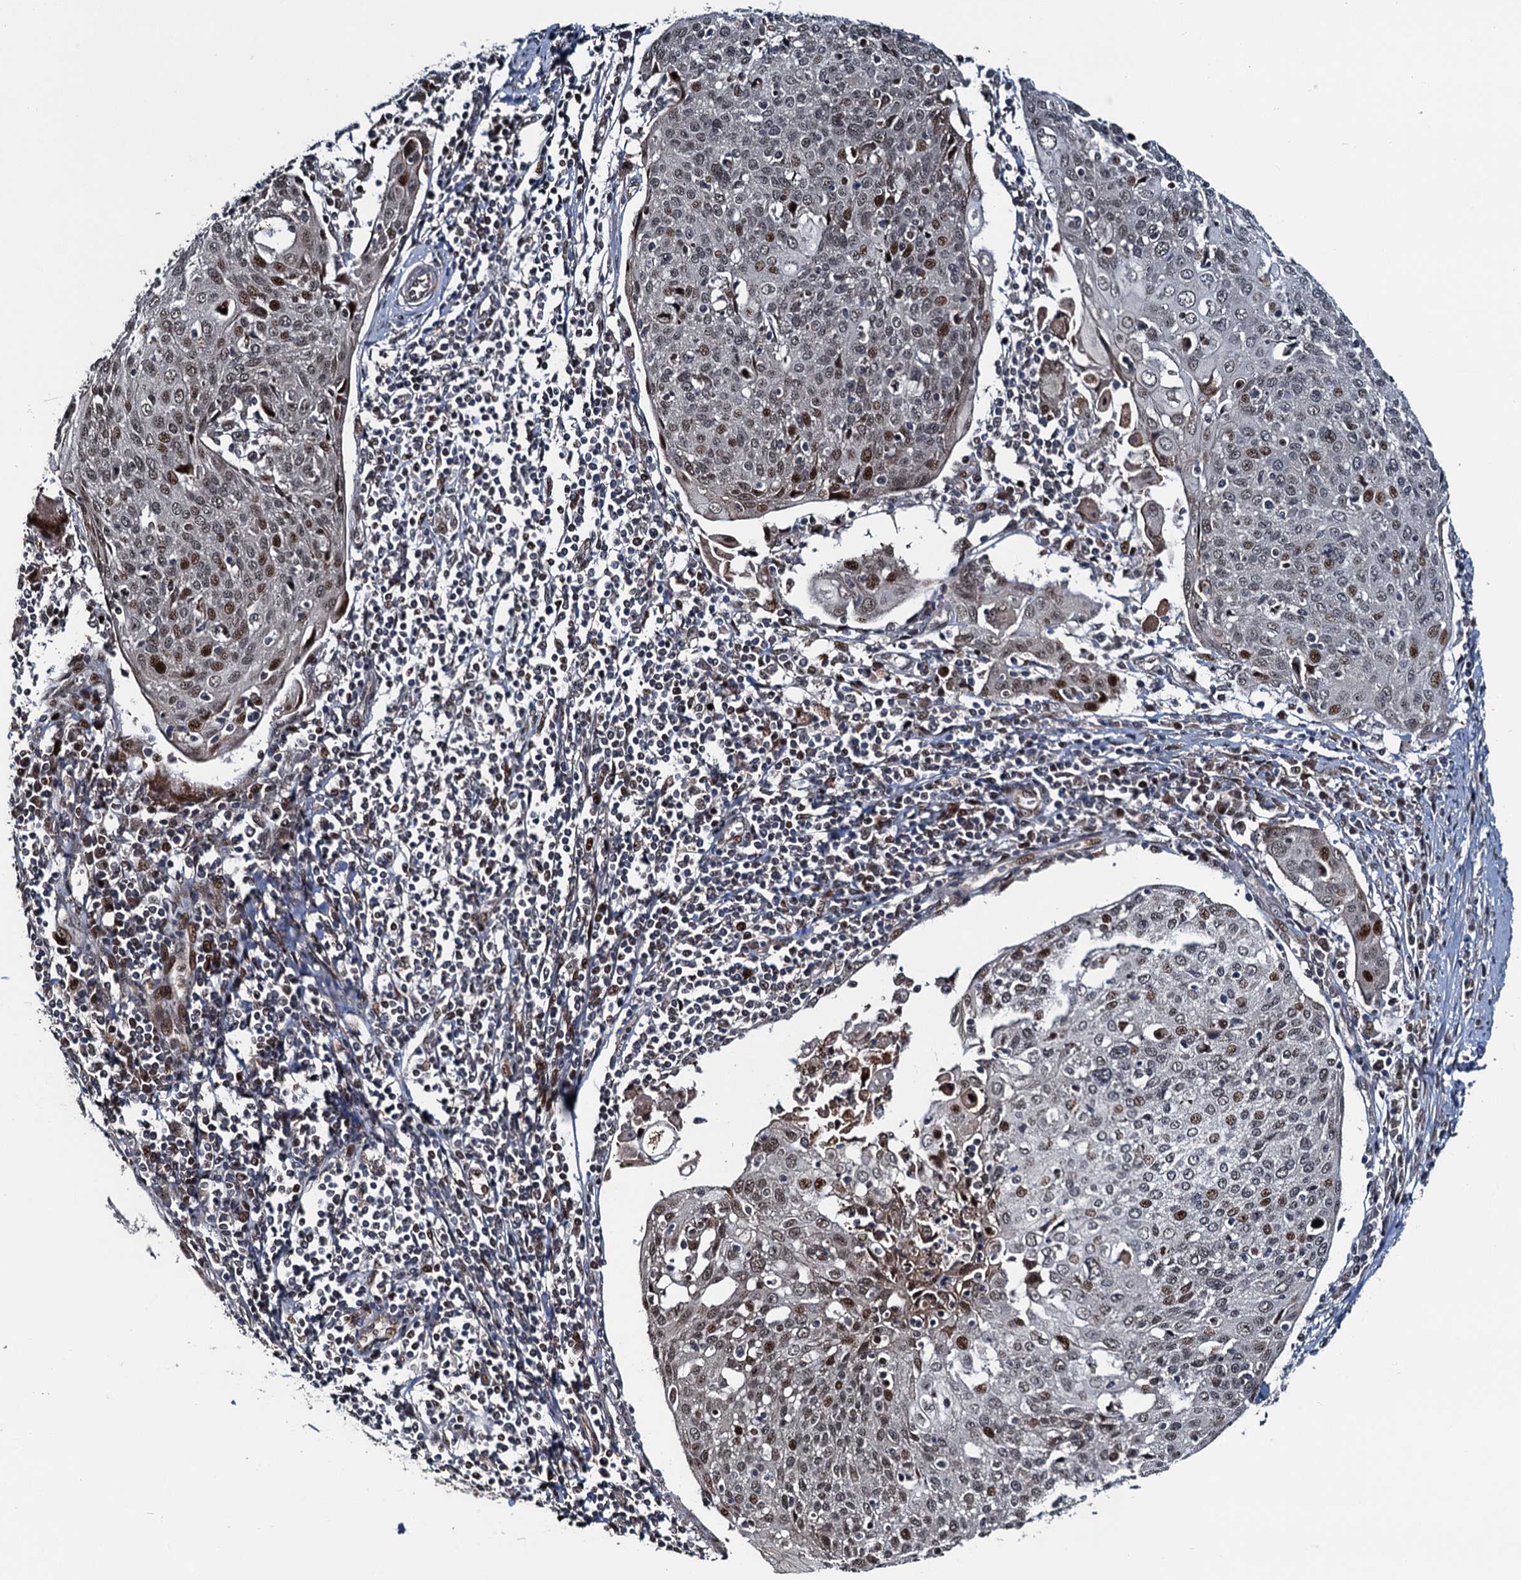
{"staining": {"intensity": "moderate", "quantity": "<25%", "location": "nuclear"}, "tissue": "cervical cancer", "cell_type": "Tumor cells", "image_type": "cancer", "snomed": [{"axis": "morphology", "description": "Squamous cell carcinoma, NOS"}, {"axis": "topography", "description": "Cervix"}], "caption": "Protein staining displays moderate nuclear staining in approximately <25% of tumor cells in cervical cancer (squamous cell carcinoma).", "gene": "ATOSA", "patient": {"sex": "female", "age": 67}}